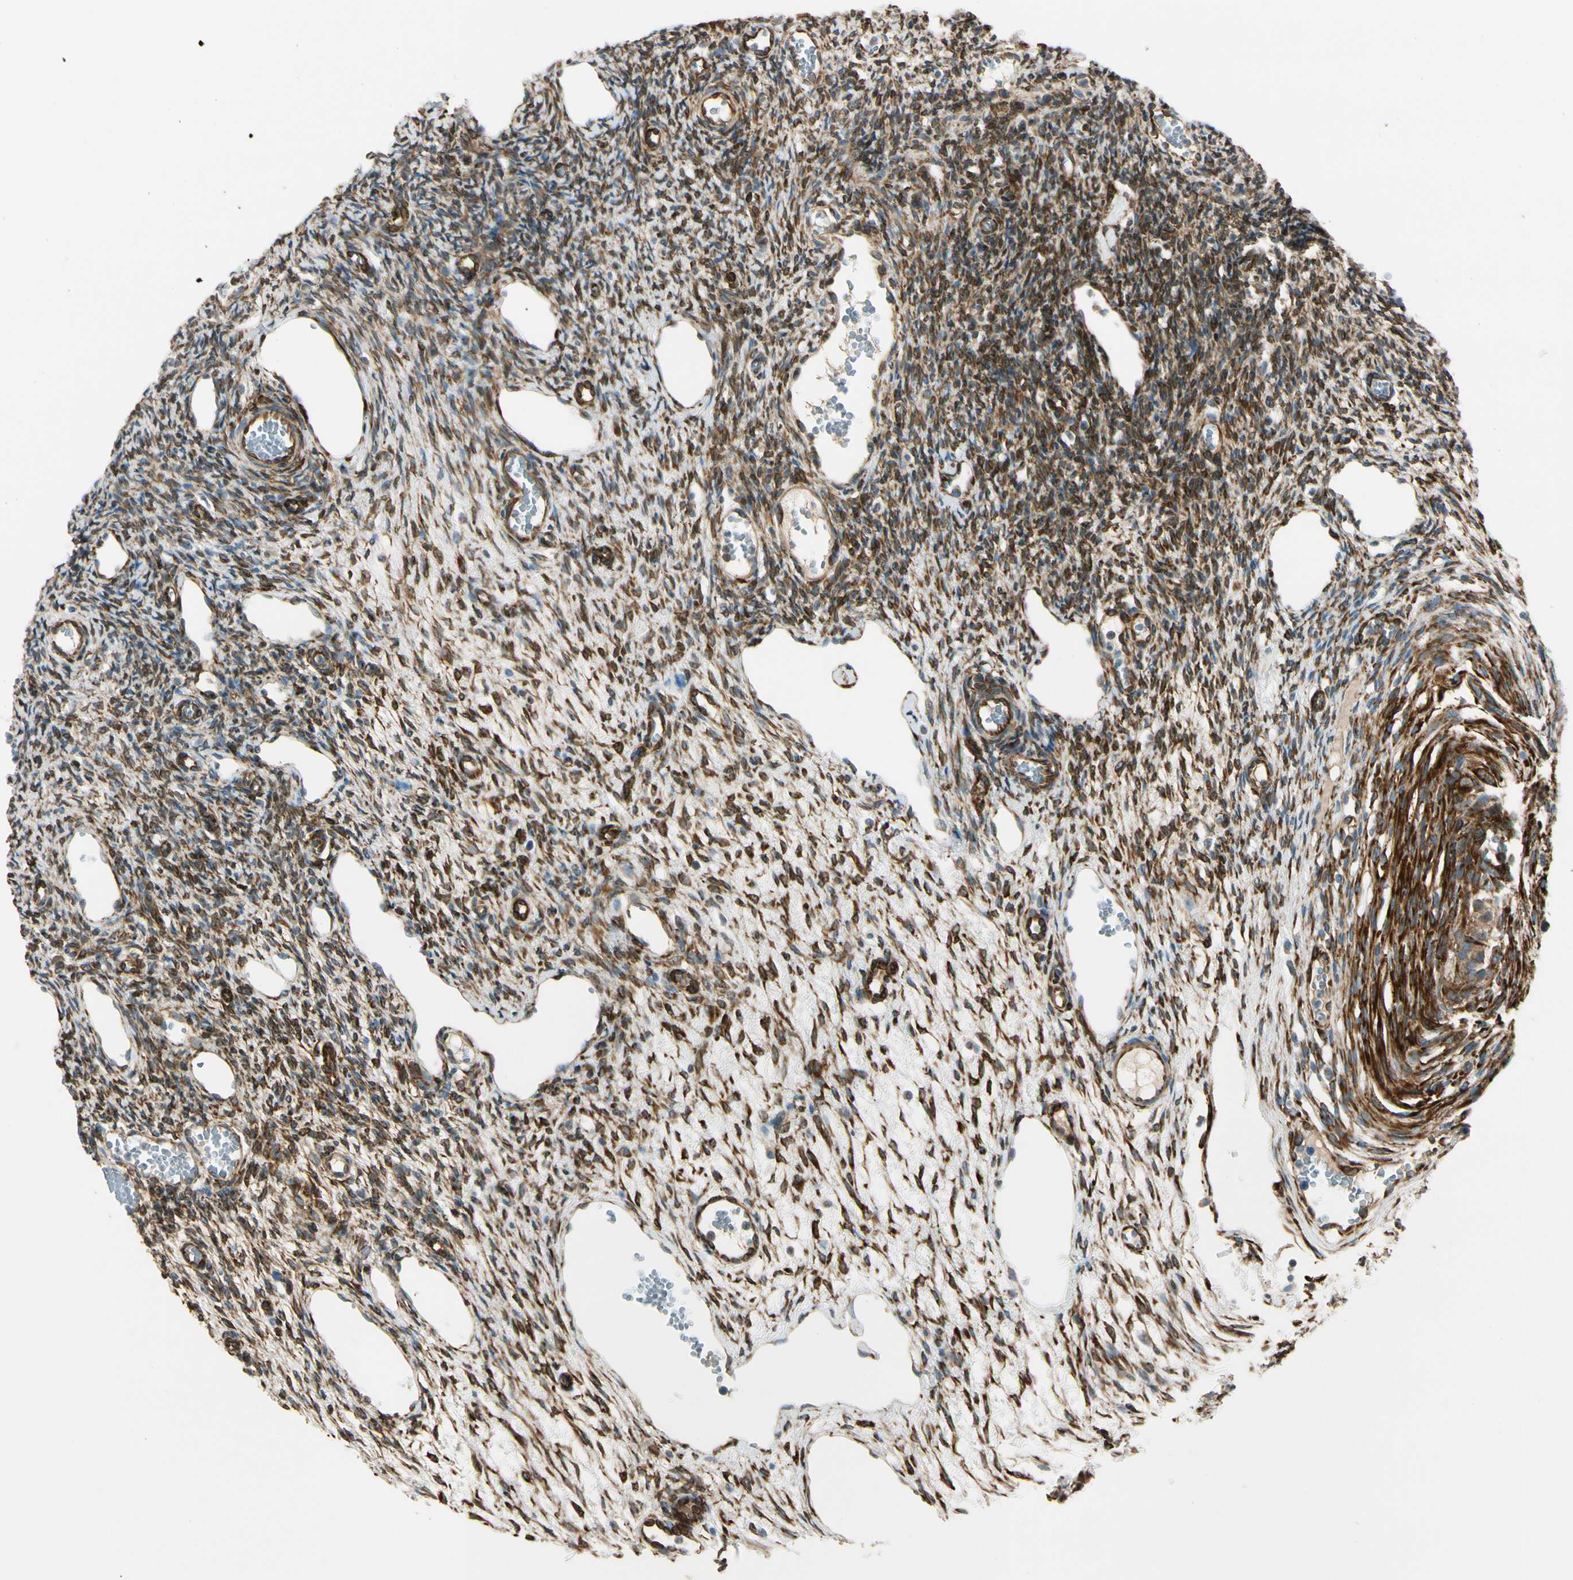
{"staining": {"intensity": "moderate", "quantity": ">75%", "location": "cytoplasmic/membranous"}, "tissue": "ovary", "cell_type": "Follicle cells", "image_type": "normal", "snomed": [{"axis": "morphology", "description": "Normal tissue, NOS"}, {"axis": "topography", "description": "Ovary"}], "caption": "IHC photomicrograph of benign human ovary stained for a protein (brown), which shows medium levels of moderate cytoplasmic/membranous positivity in approximately >75% of follicle cells.", "gene": "FKBP7", "patient": {"sex": "female", "age": 33}}